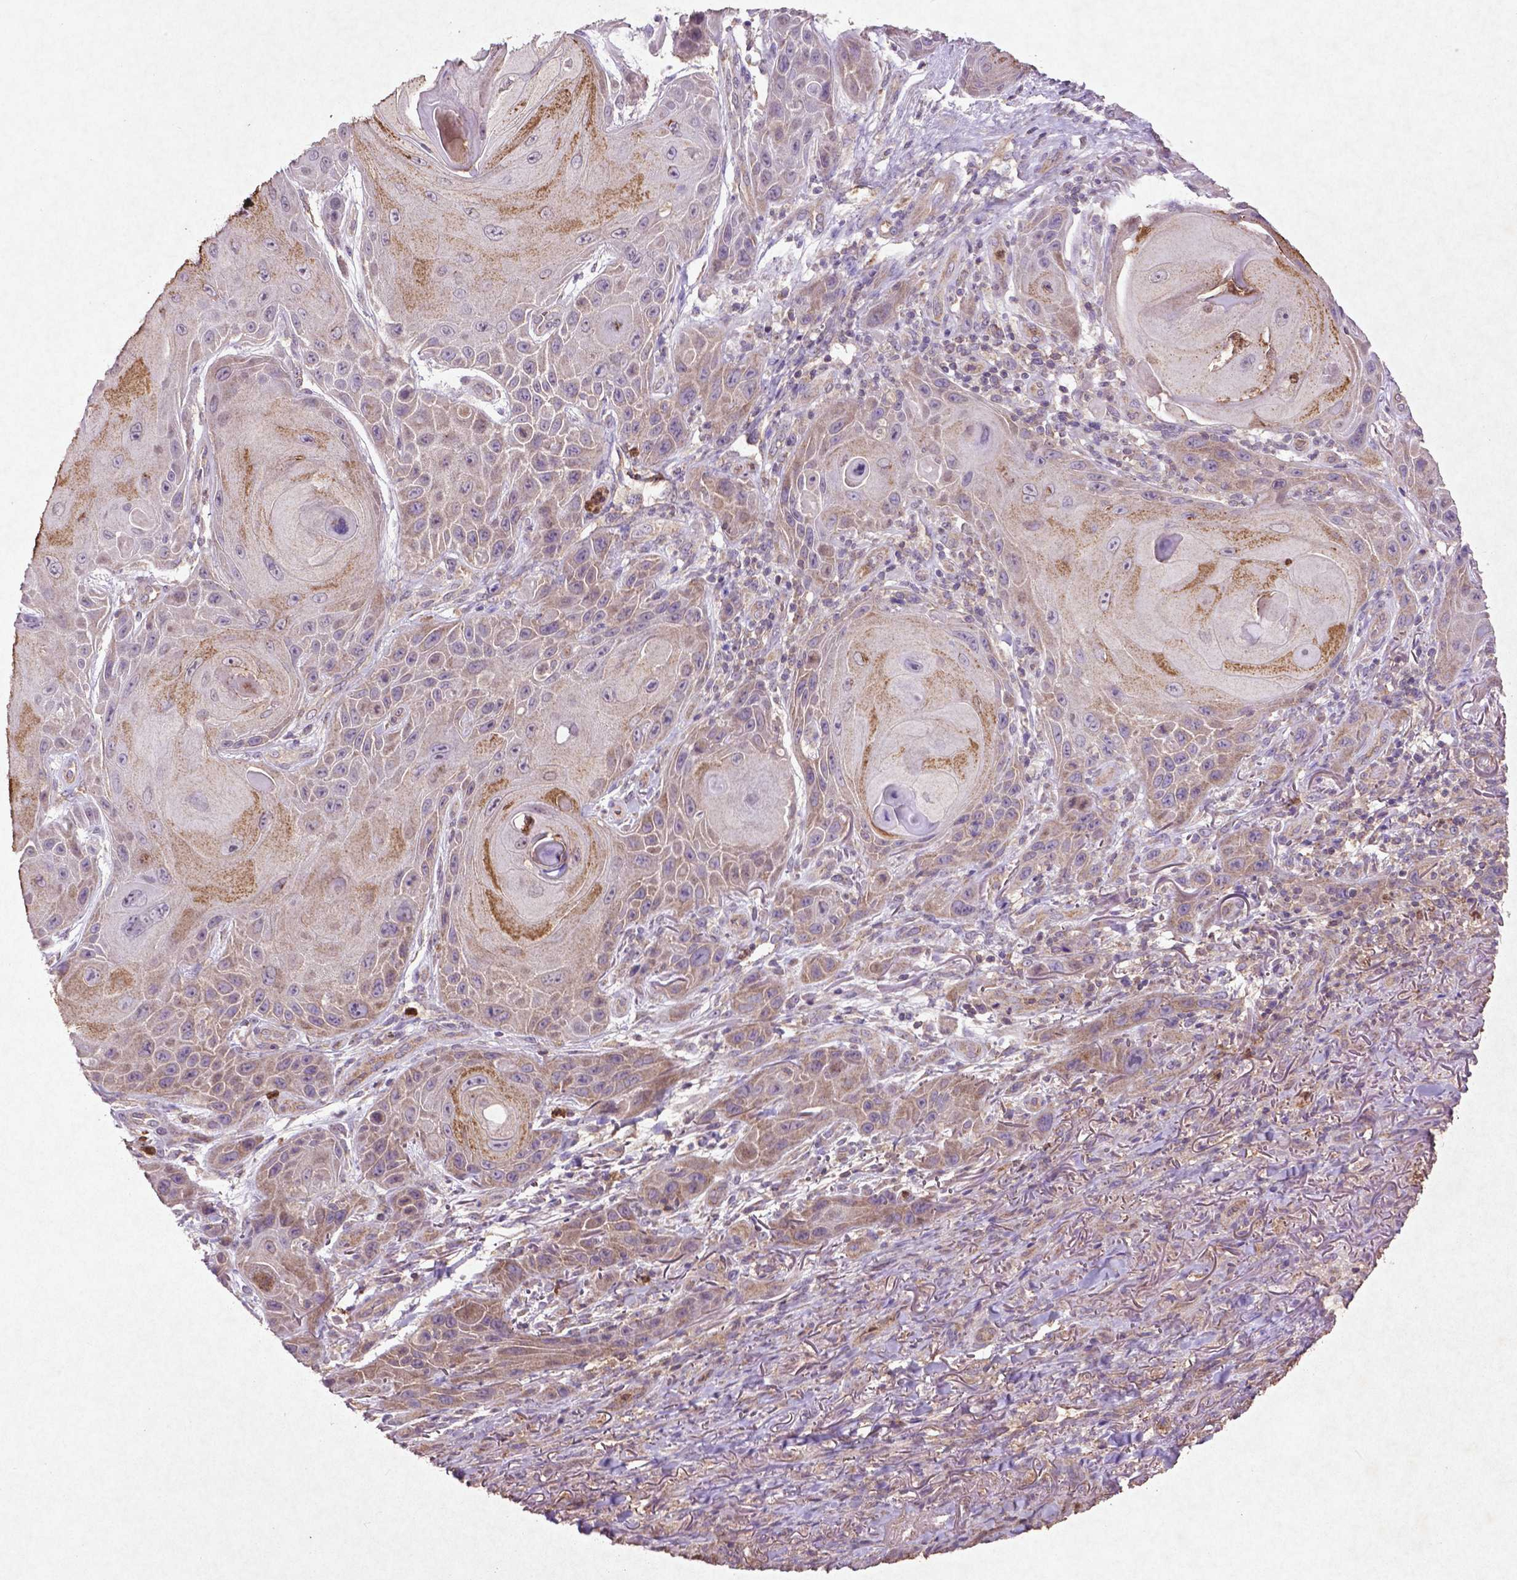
{"staining": {"intensity": "moderate", "quantity": "25%-75%", "location": "cytoplasmic/membranous"}, "tissue": "skin cancer", "cell_type": "Tumor cells", "image_type": "cancer", "snomed": [{"axis": "morphology", "description": "Squamous cell carcinoma, NOS"}, {"axis": "topography", "description": "Skin"}], "caption": "Immunohistochemical staining of skin cancer (squamous cell carcinoma) exhibits medium levels of moderate cytoplasmic/membranous positivity in about 25%-75% of tumor cells.", "gene": "MTOR", "patient": {"sex": "female", "age": 94}}